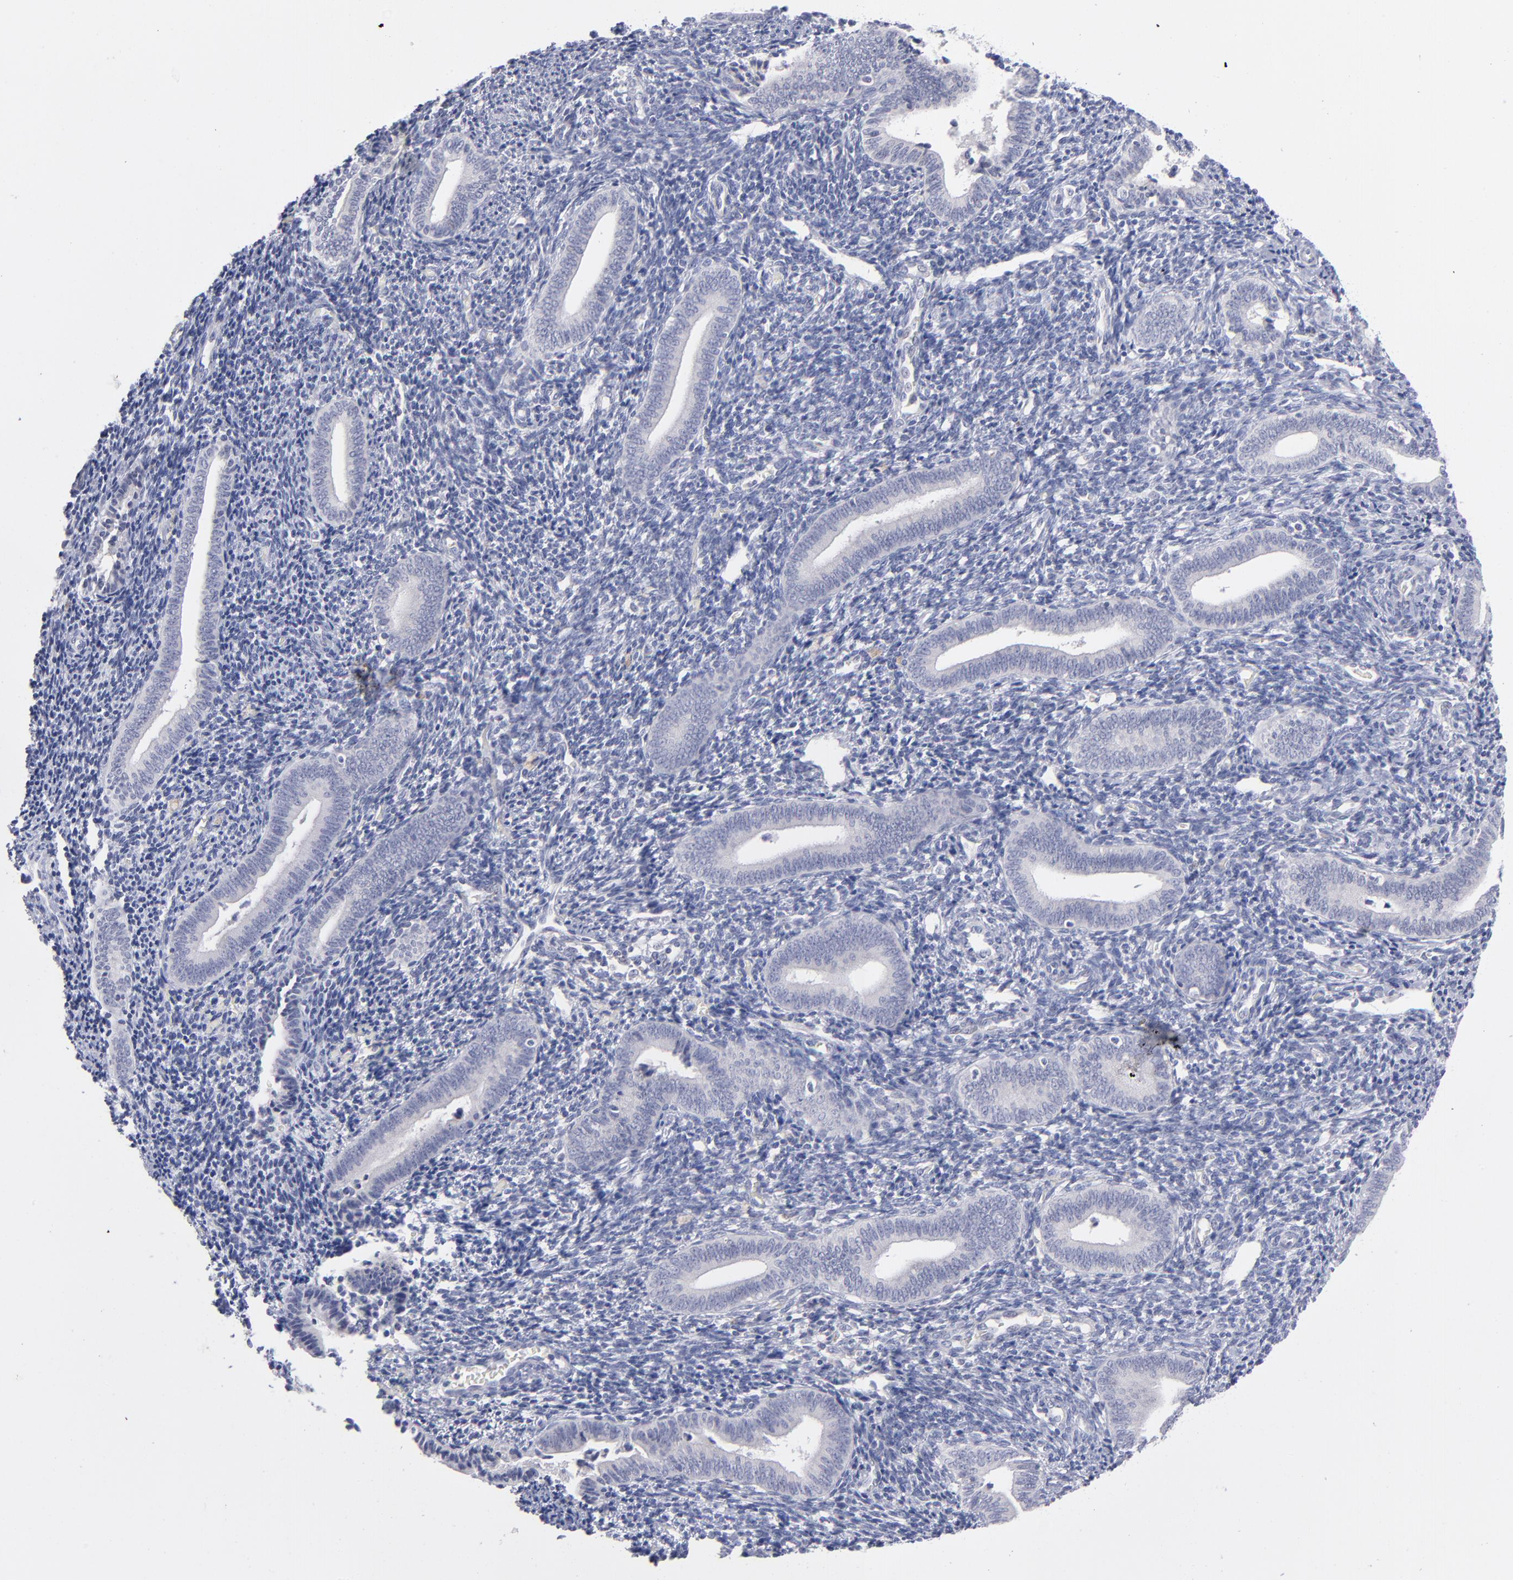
{"staining": {"intensity": "negative", "quantity": "none", "location": "none"}, "tissue": "endometrium", "cell_type": "Cells in endometrial stroma", "image_type": "normal", "snomed": [{"axis": "morphology", "description": "Normal tissue, NOS"}, {"axis": "topography", "description": "Uterus"}, {"axis": "topography", "description": "Endometrium"}], "caption": "Immunohistochemistry (IHC) image of normal endometrium stained for a protein (brown), which exhibits no positivity in cells in endometrial stroma. (DAB (3,3'-diaminobenzidine) IHC with hematoxylin counter stain).", "gene": "MTHFD2", "patient": {"sex": "female", "age": 33}}